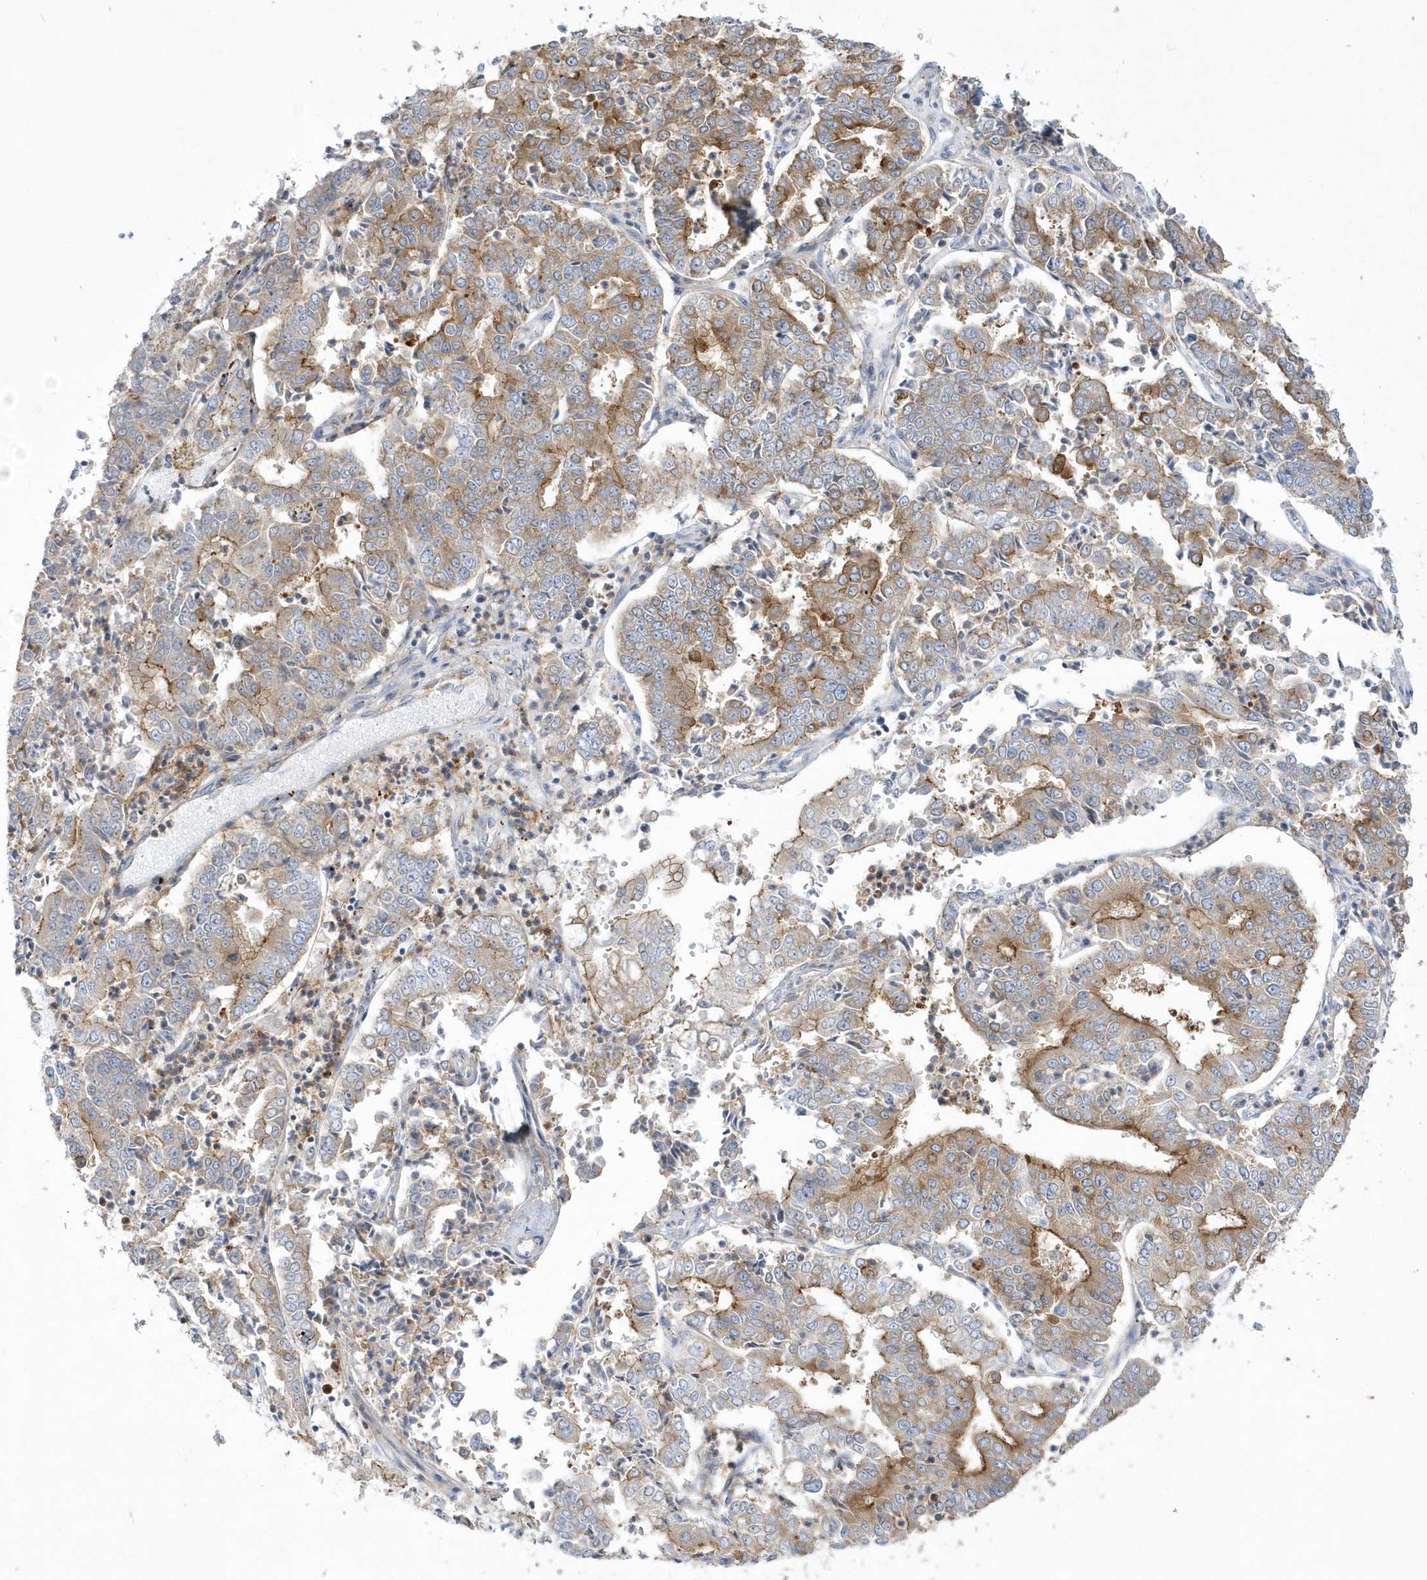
{"staining": {"intensity": "moderate", "quantity": ">75%", "location": "cytoplasmic/membranous"}, "tissue": "stomach cancer", "cell_type": "Tumor cells", "image_type": "cancer", "snomed": [{"axis": "morphology", "description": "Adenocarcinoma, NOS"}, {"axis": "topography", "description": "Stomach"}], "caption": "Immunohistochemistry (DAB) staining of human stomach cancer shows moderate cytoplasmic/membranous protein positivity in about >75% of tumor cells.", "gene": "DNAJC18", "patient": {"sex": "male", "age": 76}}